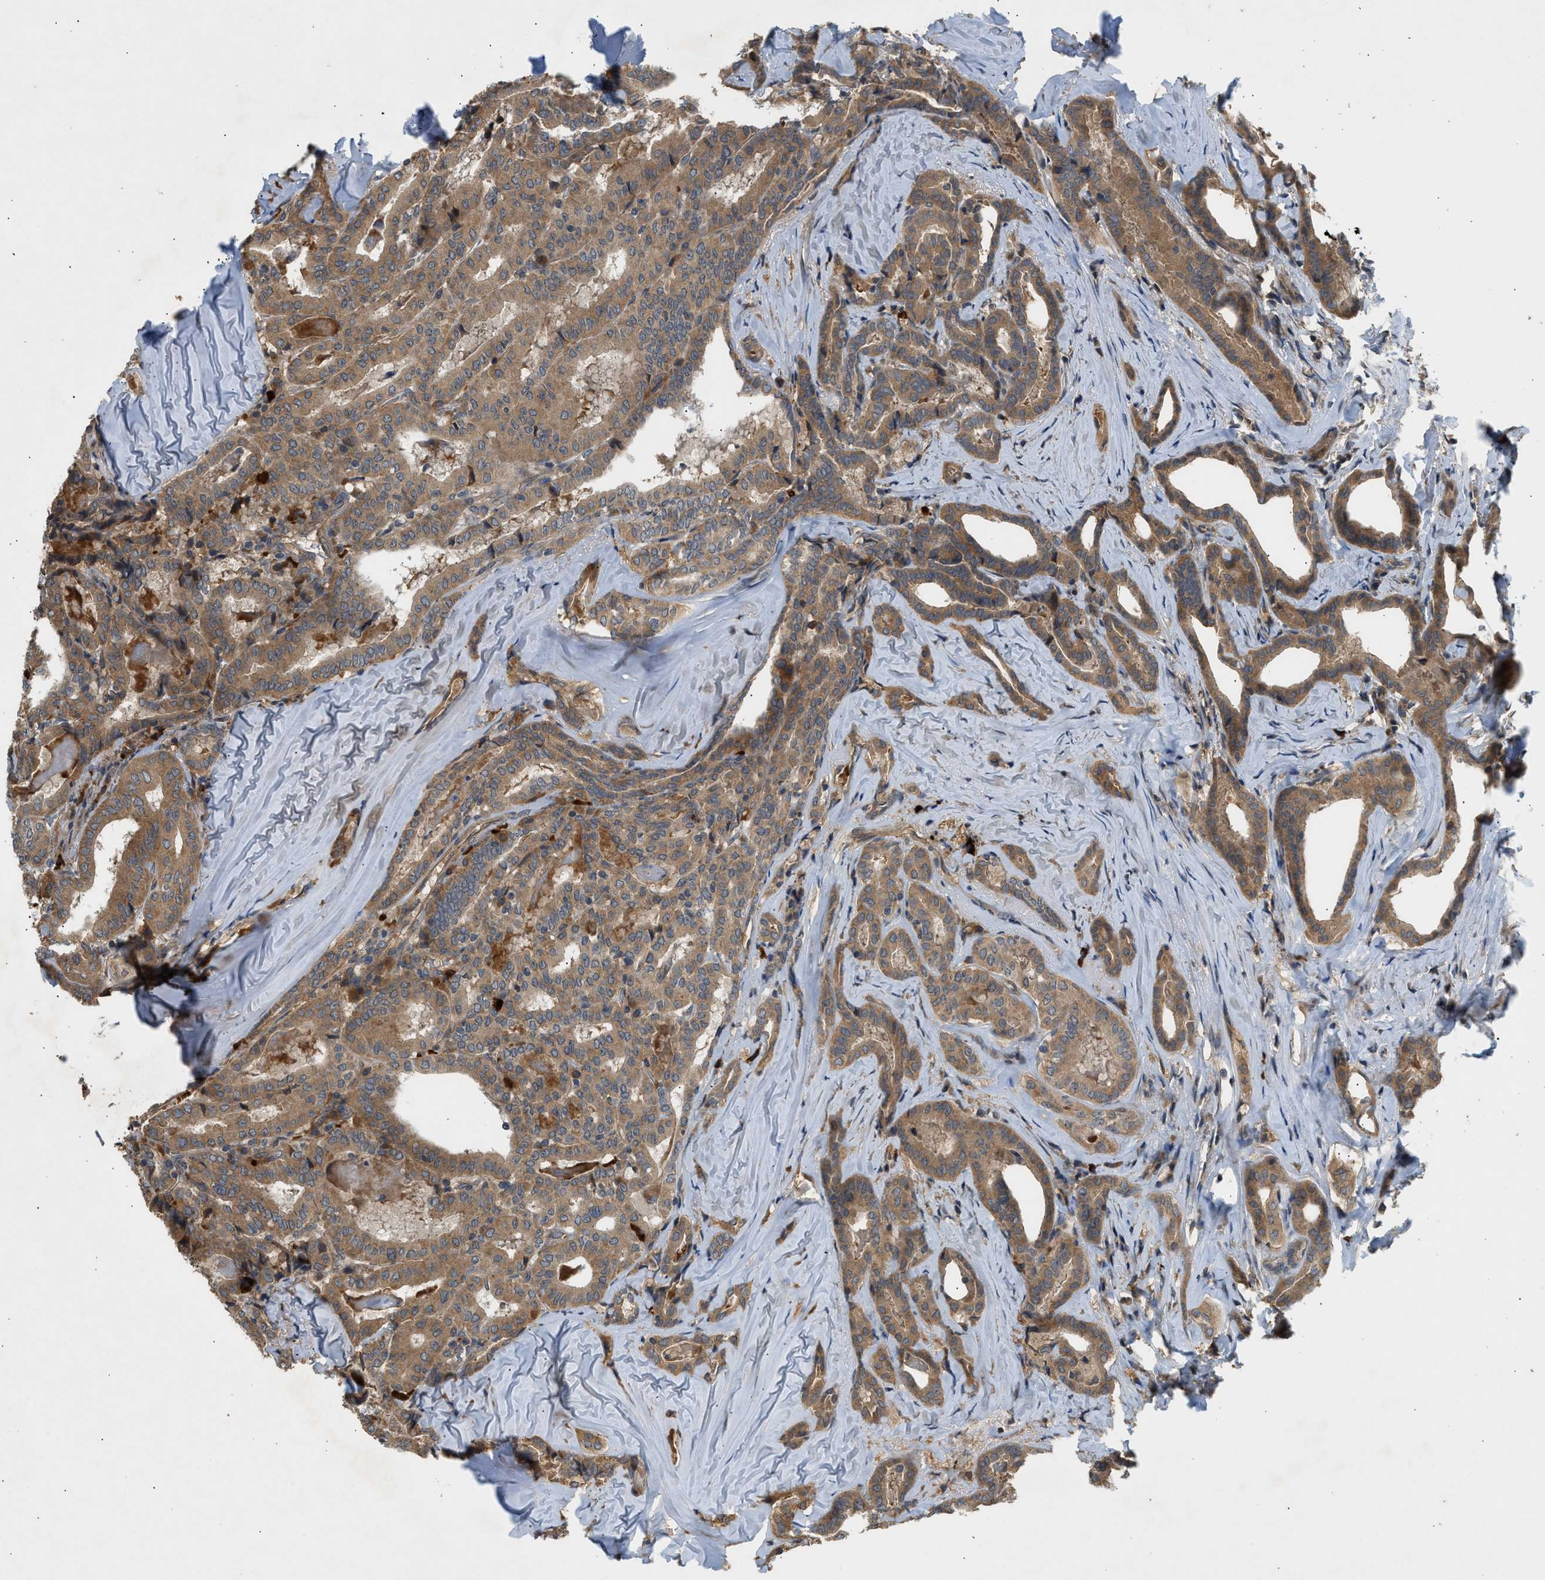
{"staining": {"intensity": "moderate", "quantity": ">75%", "location": "cytoplasmic/membranous"}, "tissue": "thyroid cancer", "cell_type": "Tumor cells", "image_type": "cancer", "snomed": [{"axis": "morphology", "description": "Papillary adenocarcinoma, NOS"}, {"axis": "topography", "description": "Thyroid gland"}], "caption": "A brown stain shows moderate cytoplasmic/membranous positivity of a protein in papillary adenocarcinoma (thyroid) tumor cells. The staining was performed using DAB, with brown indicating positive protein expression. Nuclei are stained blue with hematoxylin.", "gene": "ADCY8", "patient": {"sex": "female", "age": 42}}